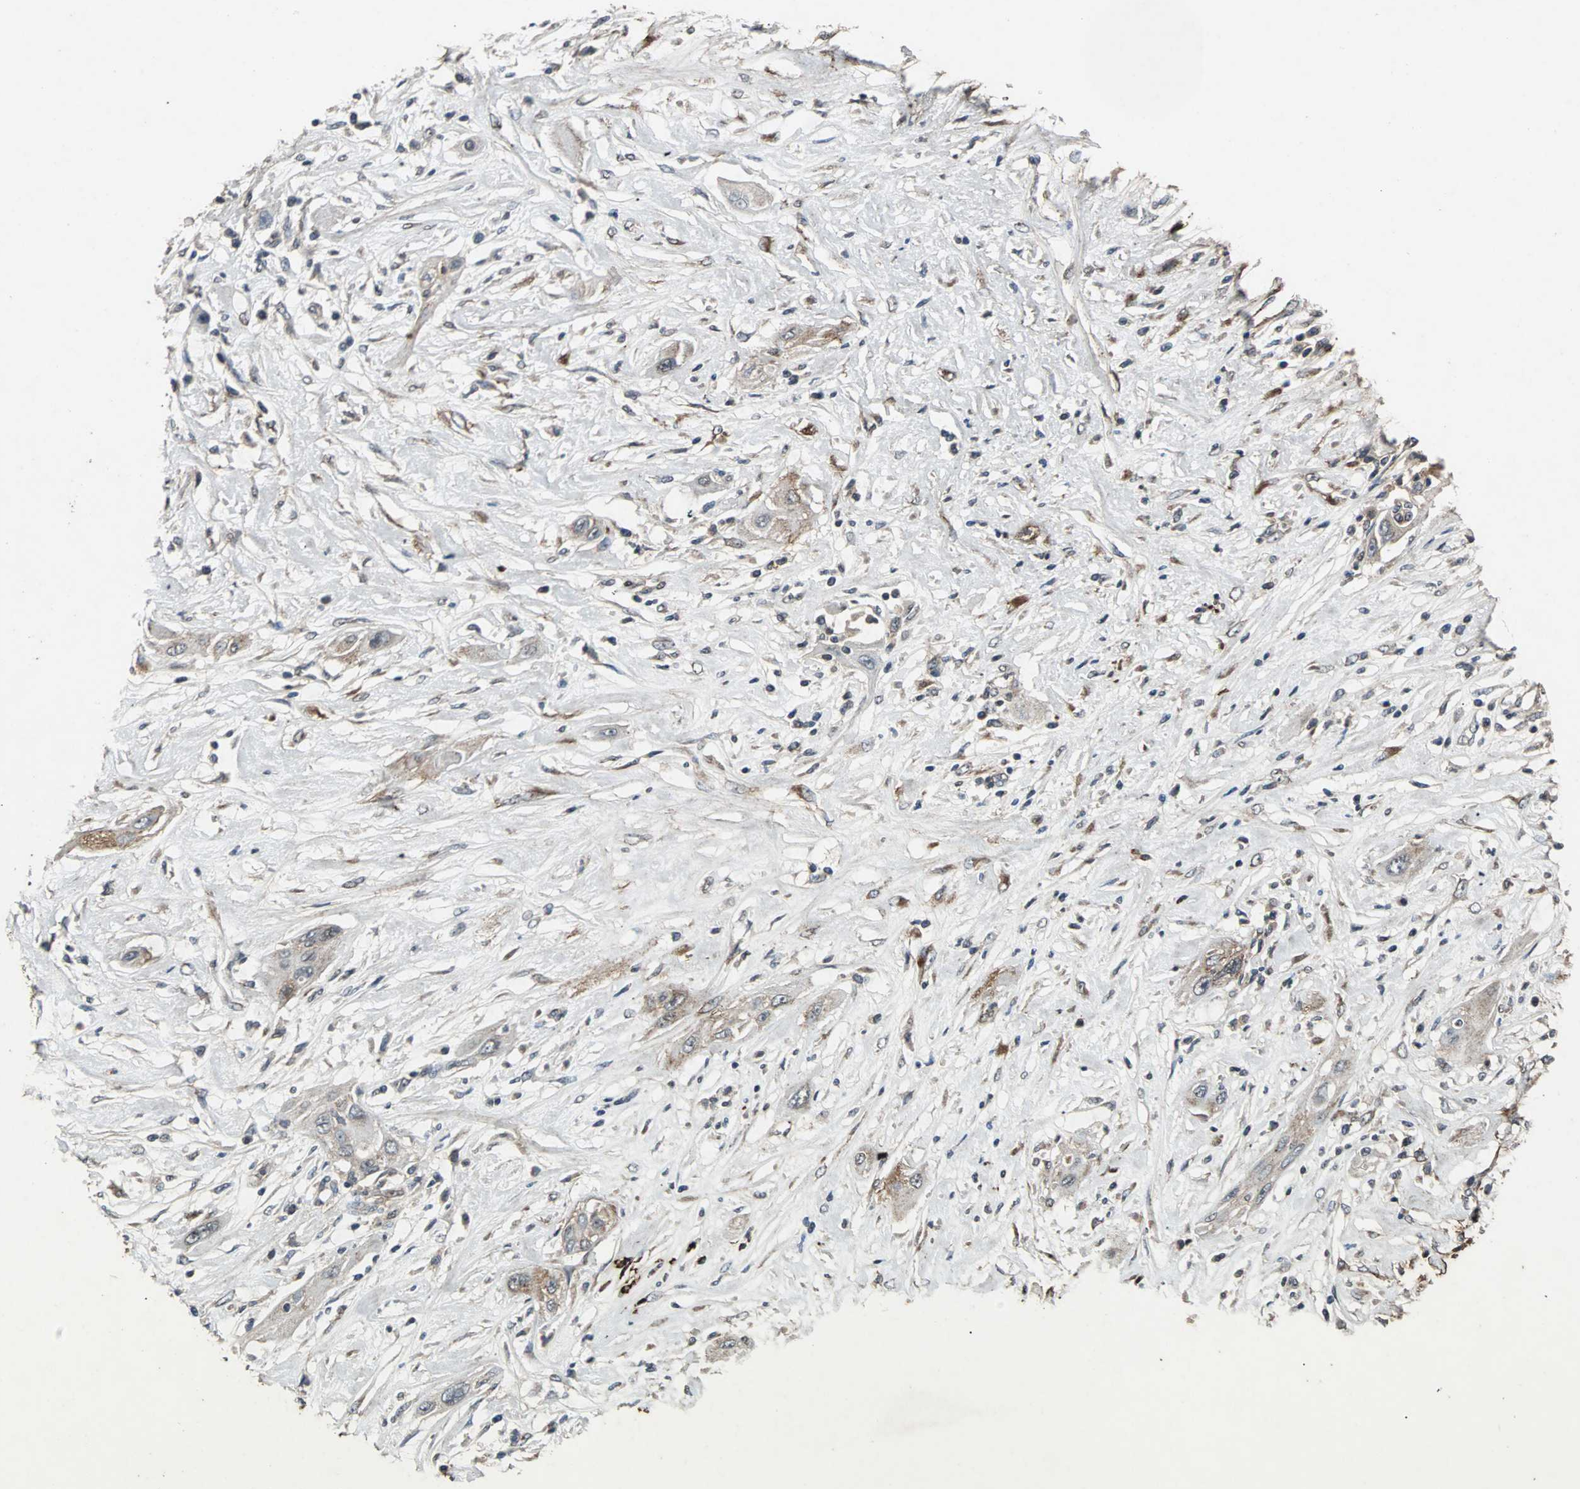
{"staining": {"intensity": "moderate", "quantity": "25%-75%", "location": "cytoplasmic/membranous"}, "tissue": "lung cancer", "cell_type": "Tumor cells", "image_type": "cancer", "snomed": [{"axis": "morphology", "description": "Squamous cell carcinoma, NOS"}, {"axis": "topography", "description": "Lung"}], "caption": "Immunohistochemical staining of lung cancer reveals medium levels of moderate cytoplasmic/membranous positivity in approximately 25%-75% of tumor cells.", "gene": "NAA10", "patient": {"sex": "female", "age": 47}}